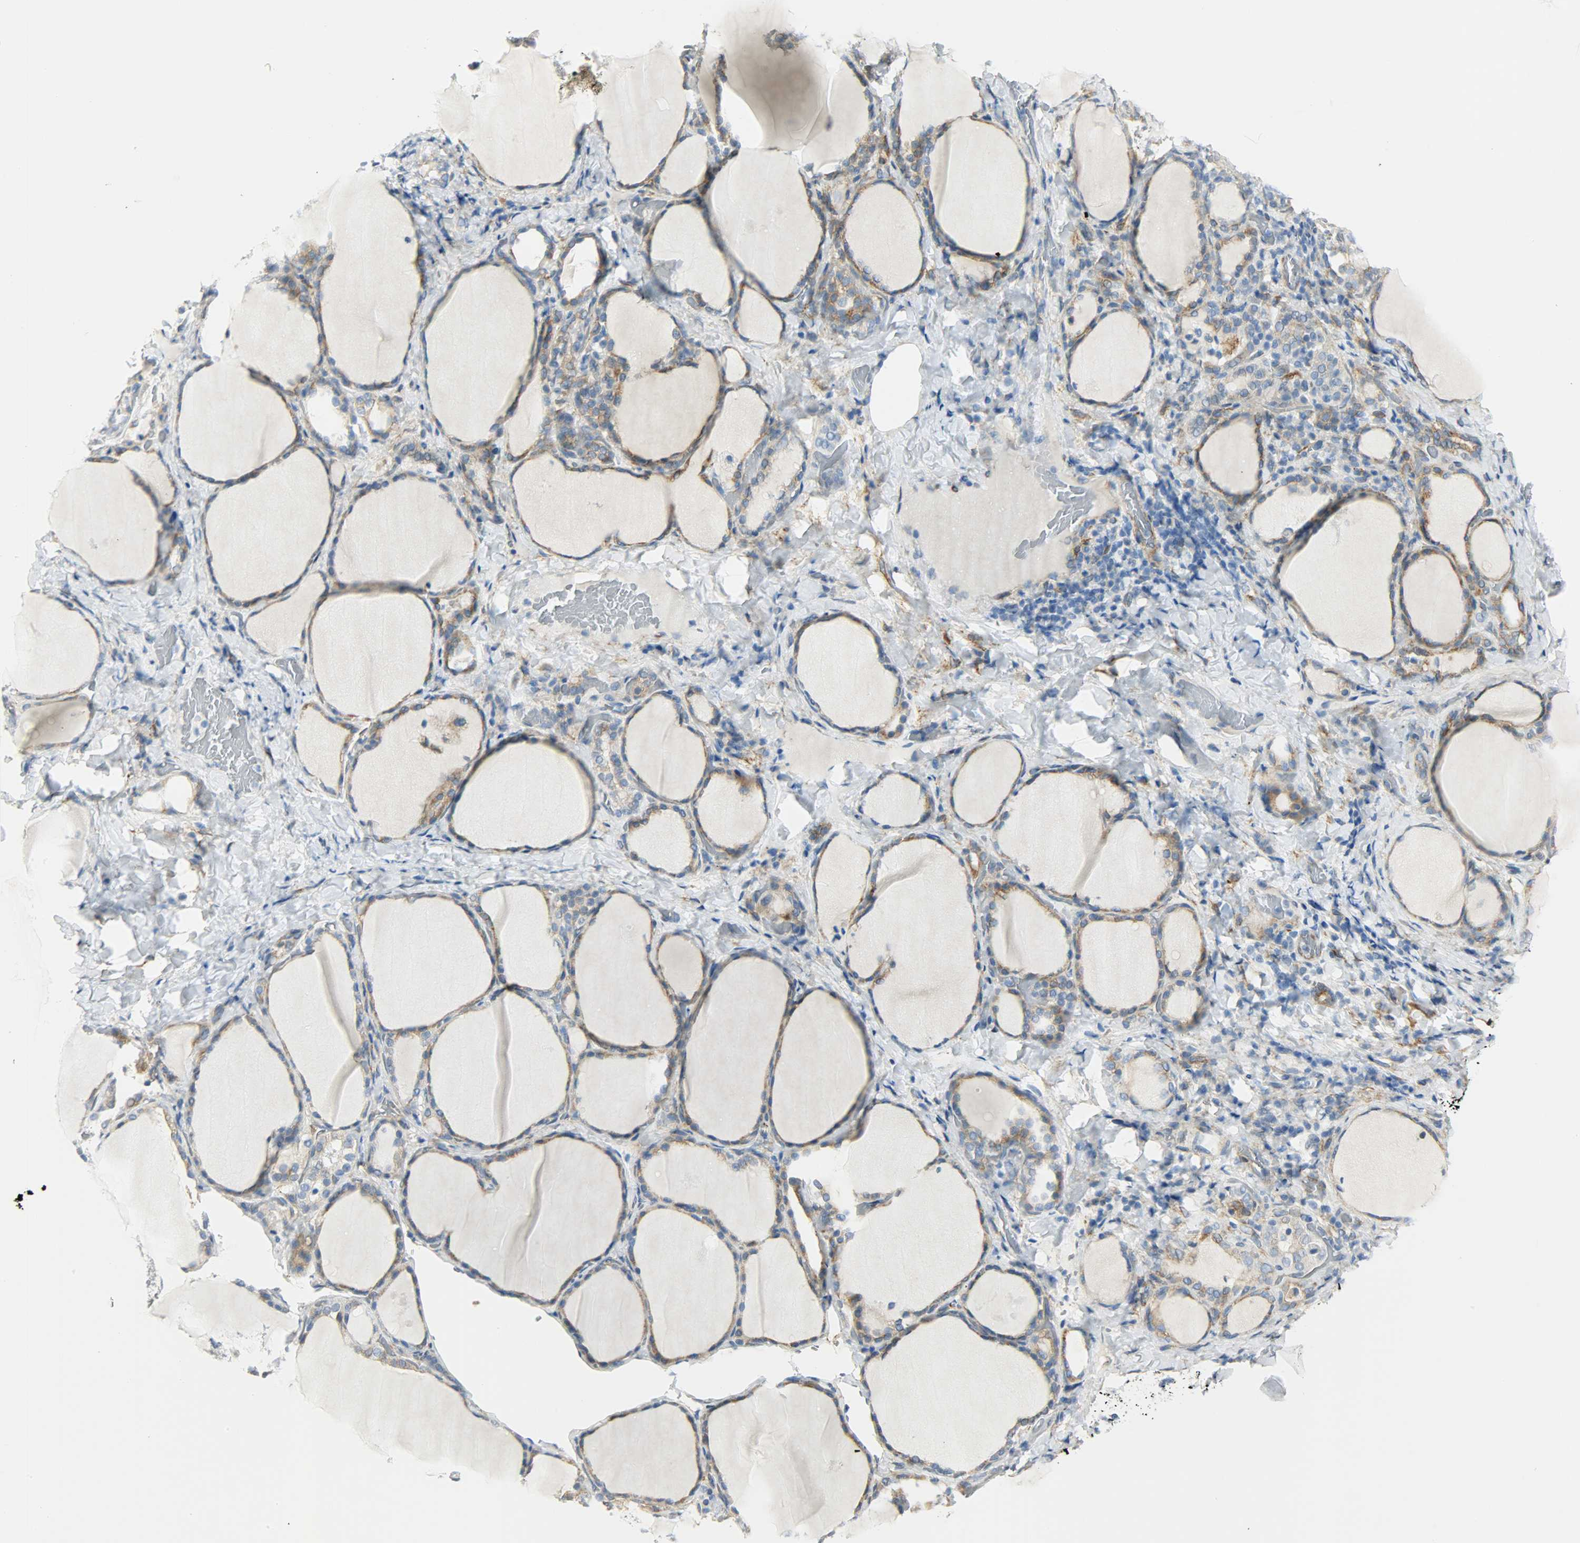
{"staining": {"intensity": "moderate", "quantity": ">75%", "location": "cytoplasmic/membranous"}, "tissue": "thyroid gland", "cell_type": "Glandular cells", "image_type": "normal", "snomed": [{"axis": "morphology", "description": "Normal tissue, NOS"}, {"axis": "morphology", "description": "Papillary adenocarcinoma, NOS"}, {"axis": "topography", "description": "Thyroid gland"}], "caption": "Protein staining by immunohistochemistry displays moderate cytoplasmic/membranous staining in approximately >75% of glandular cells in normal thyroid gland.", "gene": "PKD2", "patient": {"sex": "female", "age": 30}}